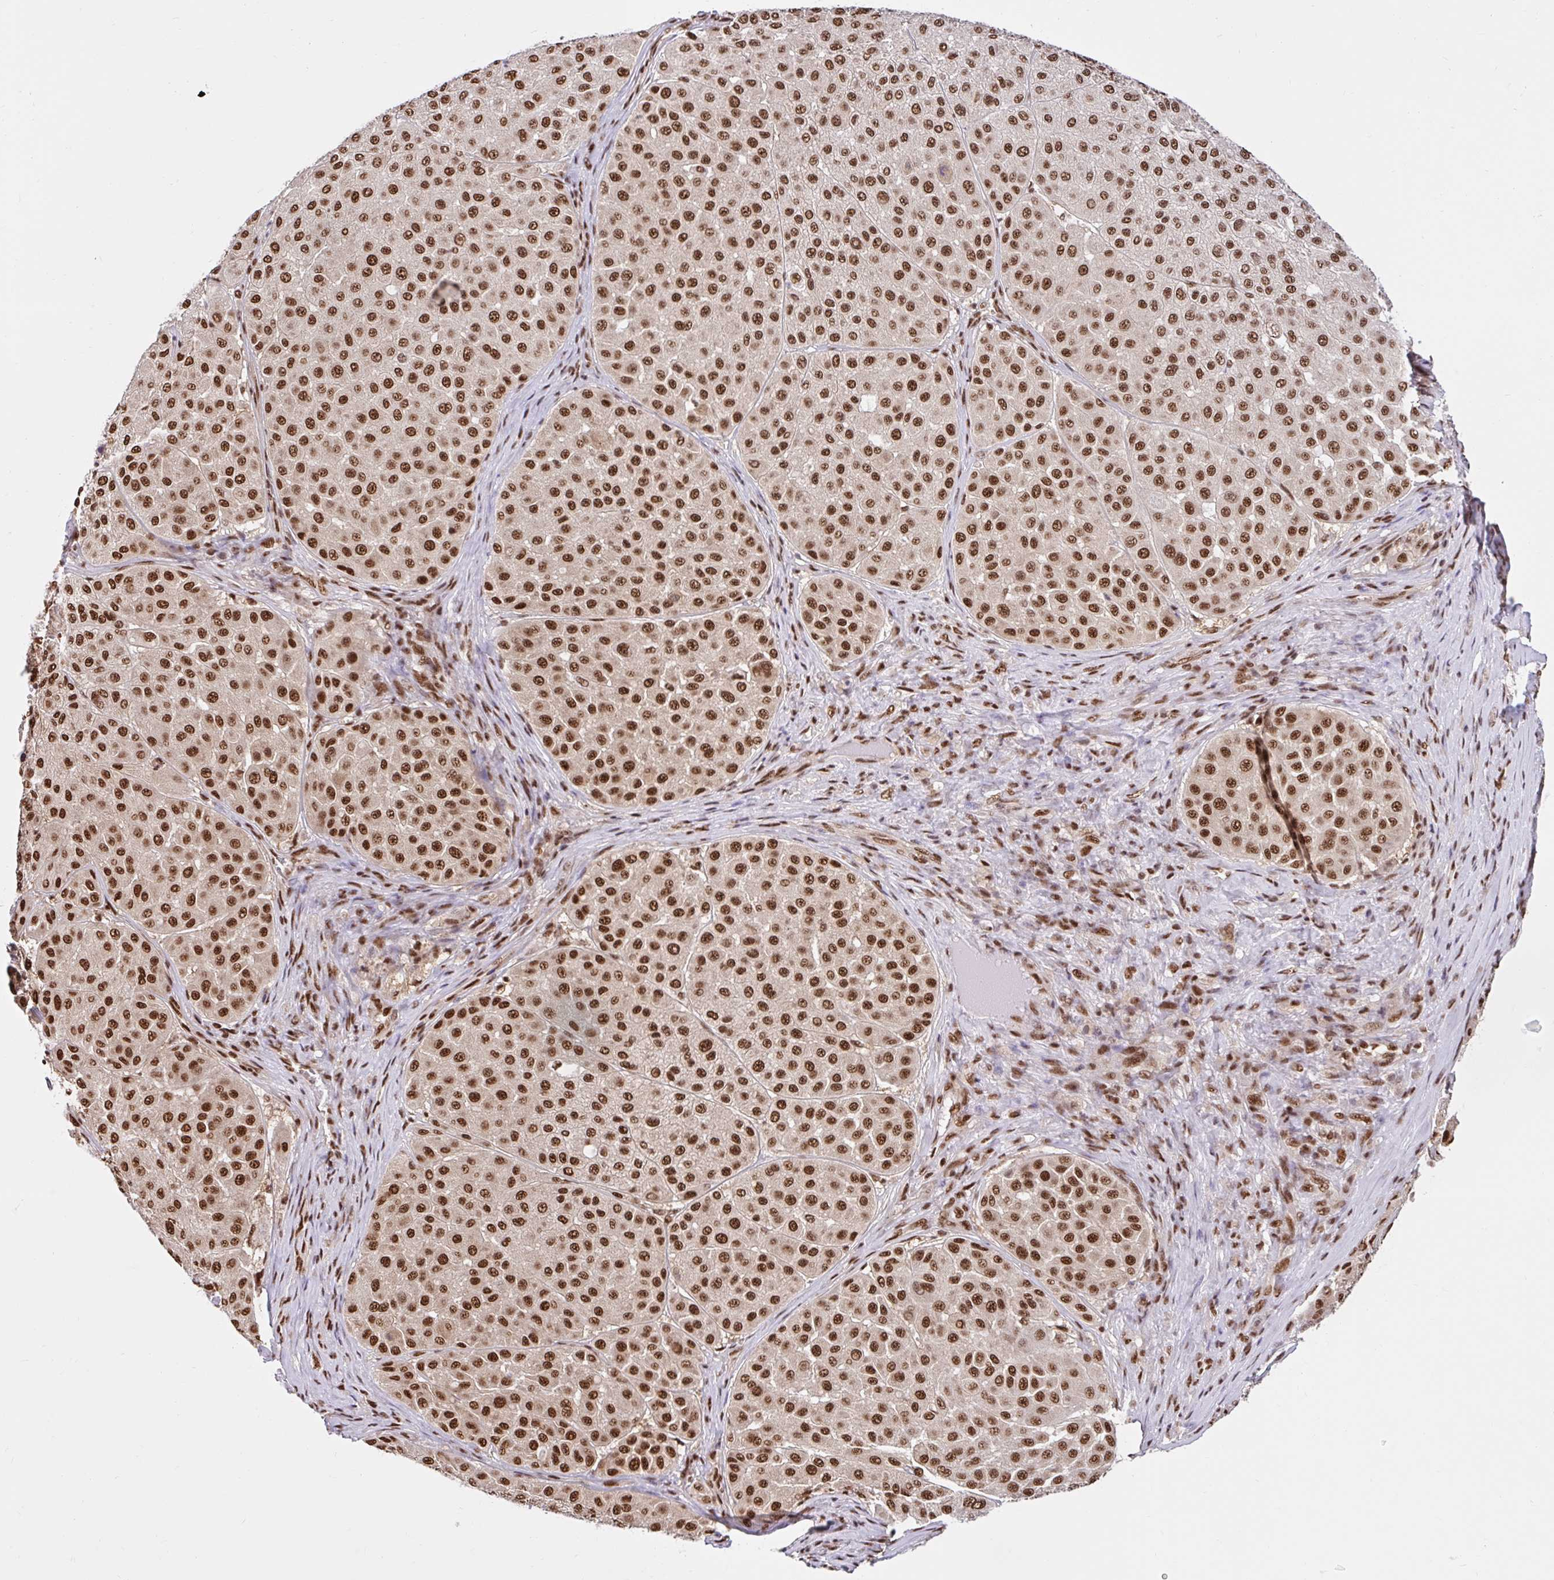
{"staining": {"intensity": "strong", "quantity": ">75%", "location": "nuclear"}, "tissue": "melanoma", "cell_type": "Tumor cells", "image_type": "cancer", "snomed": [{"axis": "morphology", "description": "Malignant melanoma, Metastatic site"}, {"axis": "topography", "description": "Smooth muscle"}], "caption": "Brown immunohistochemical staining in melanoma displays strong nuclear staining in about >75% of tumor cells.", "gene": "ABCA9", "patient": {"sex": "male", "age": 41}}